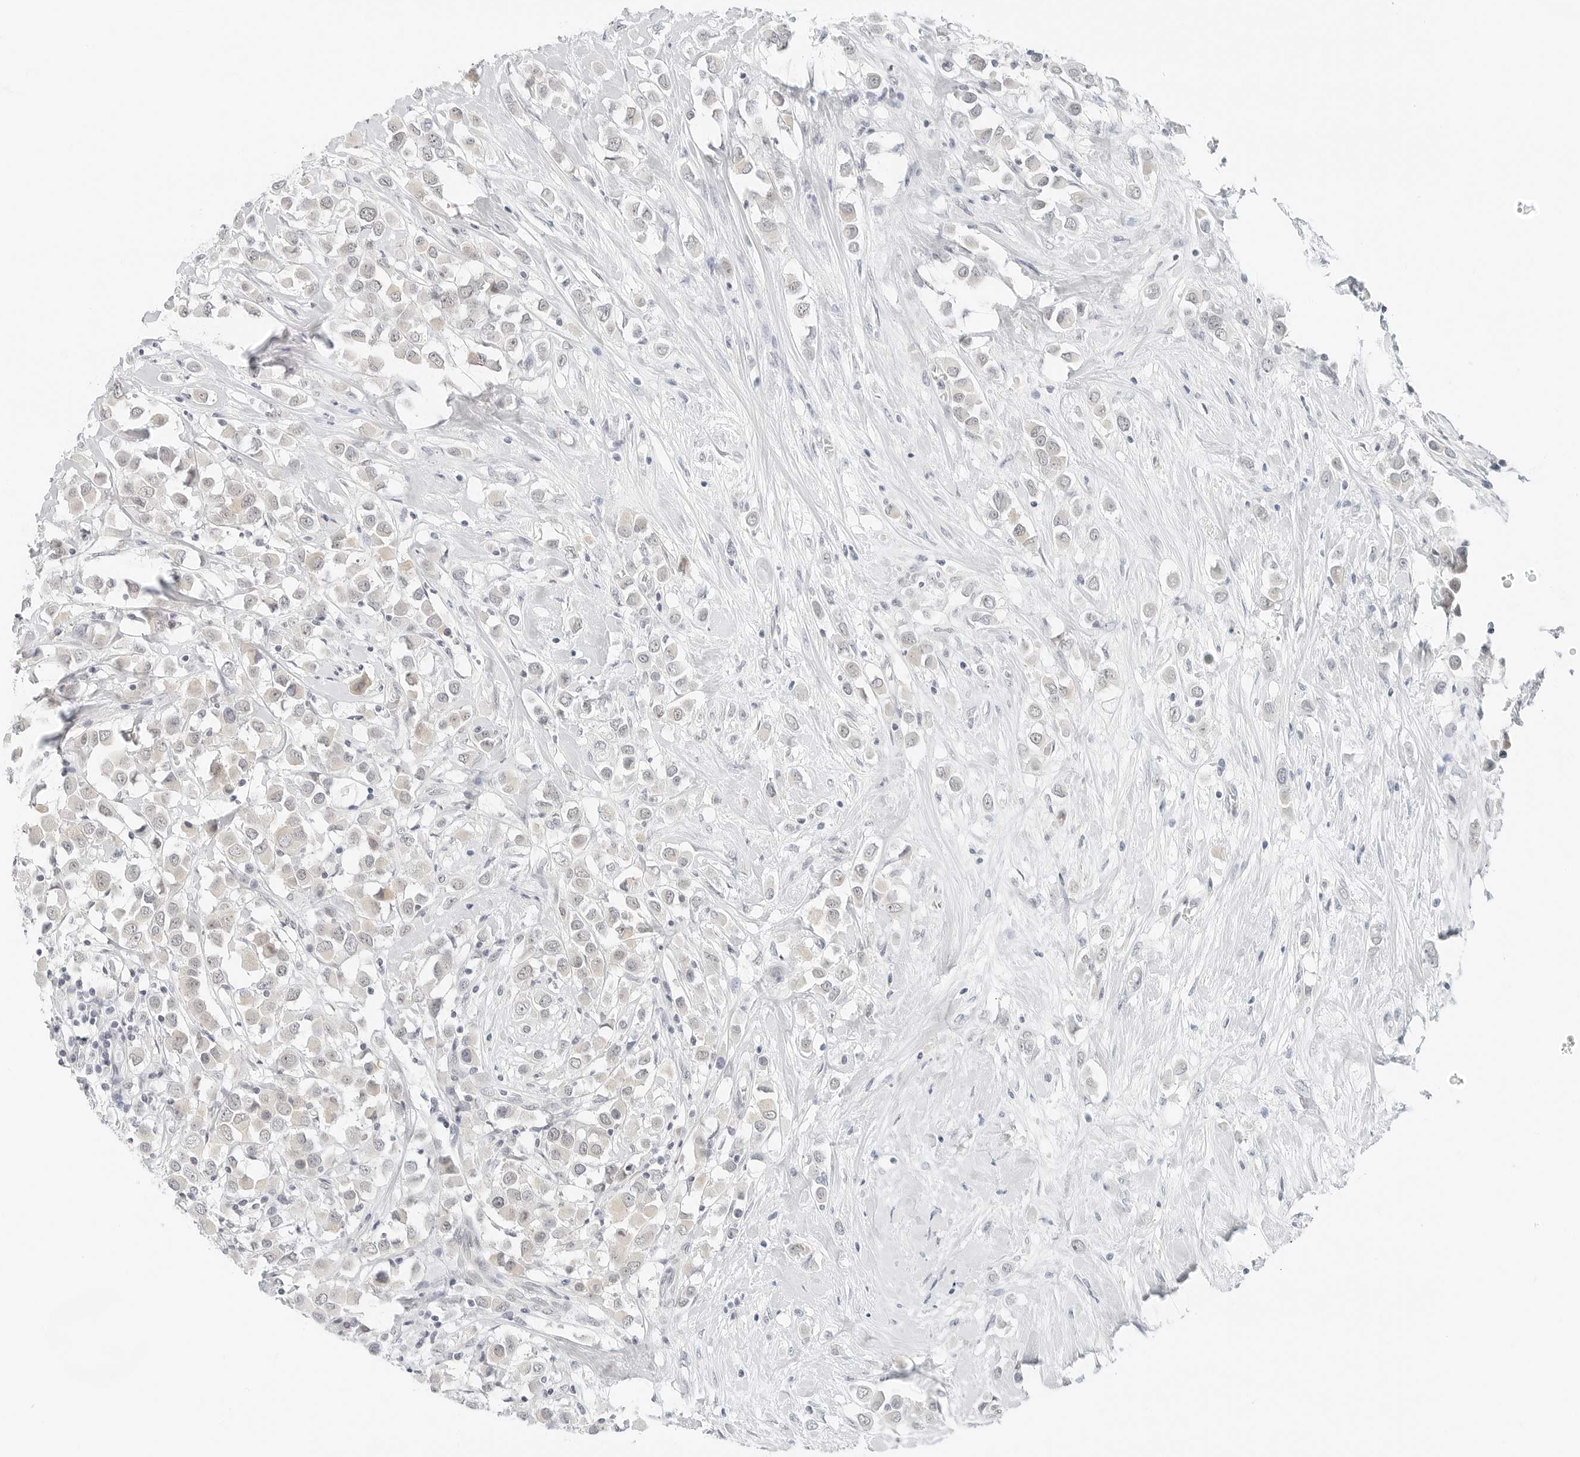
{"staining": {"intensity": "weak", "quantity": "<25%", "location": "cytoplasmic/membranous"}, "tissue": "breast cancer", "cell_type": "Tumor cells", "image_type": "cancer", "snomed": [{"axis": "morphology", "description": "Duct carcinoma"}, {"axis": "topography", "description": "Breast"}], "caption": "DAB (3,3'-diaminobenzidine) immunohistochemical staining of human infiltrating ductal carcinoma (breast) demonstrates no significant expression in tumor cells. The staining was performed using DAB (3,3'-diaminobenzidine) to visualize the protein expression in brown, while the nuclei were stained in blue with hematoxylin (Magnification: 20x).", "gene": "CCSAP", "patient": {"sex": "female", "age": 61}}